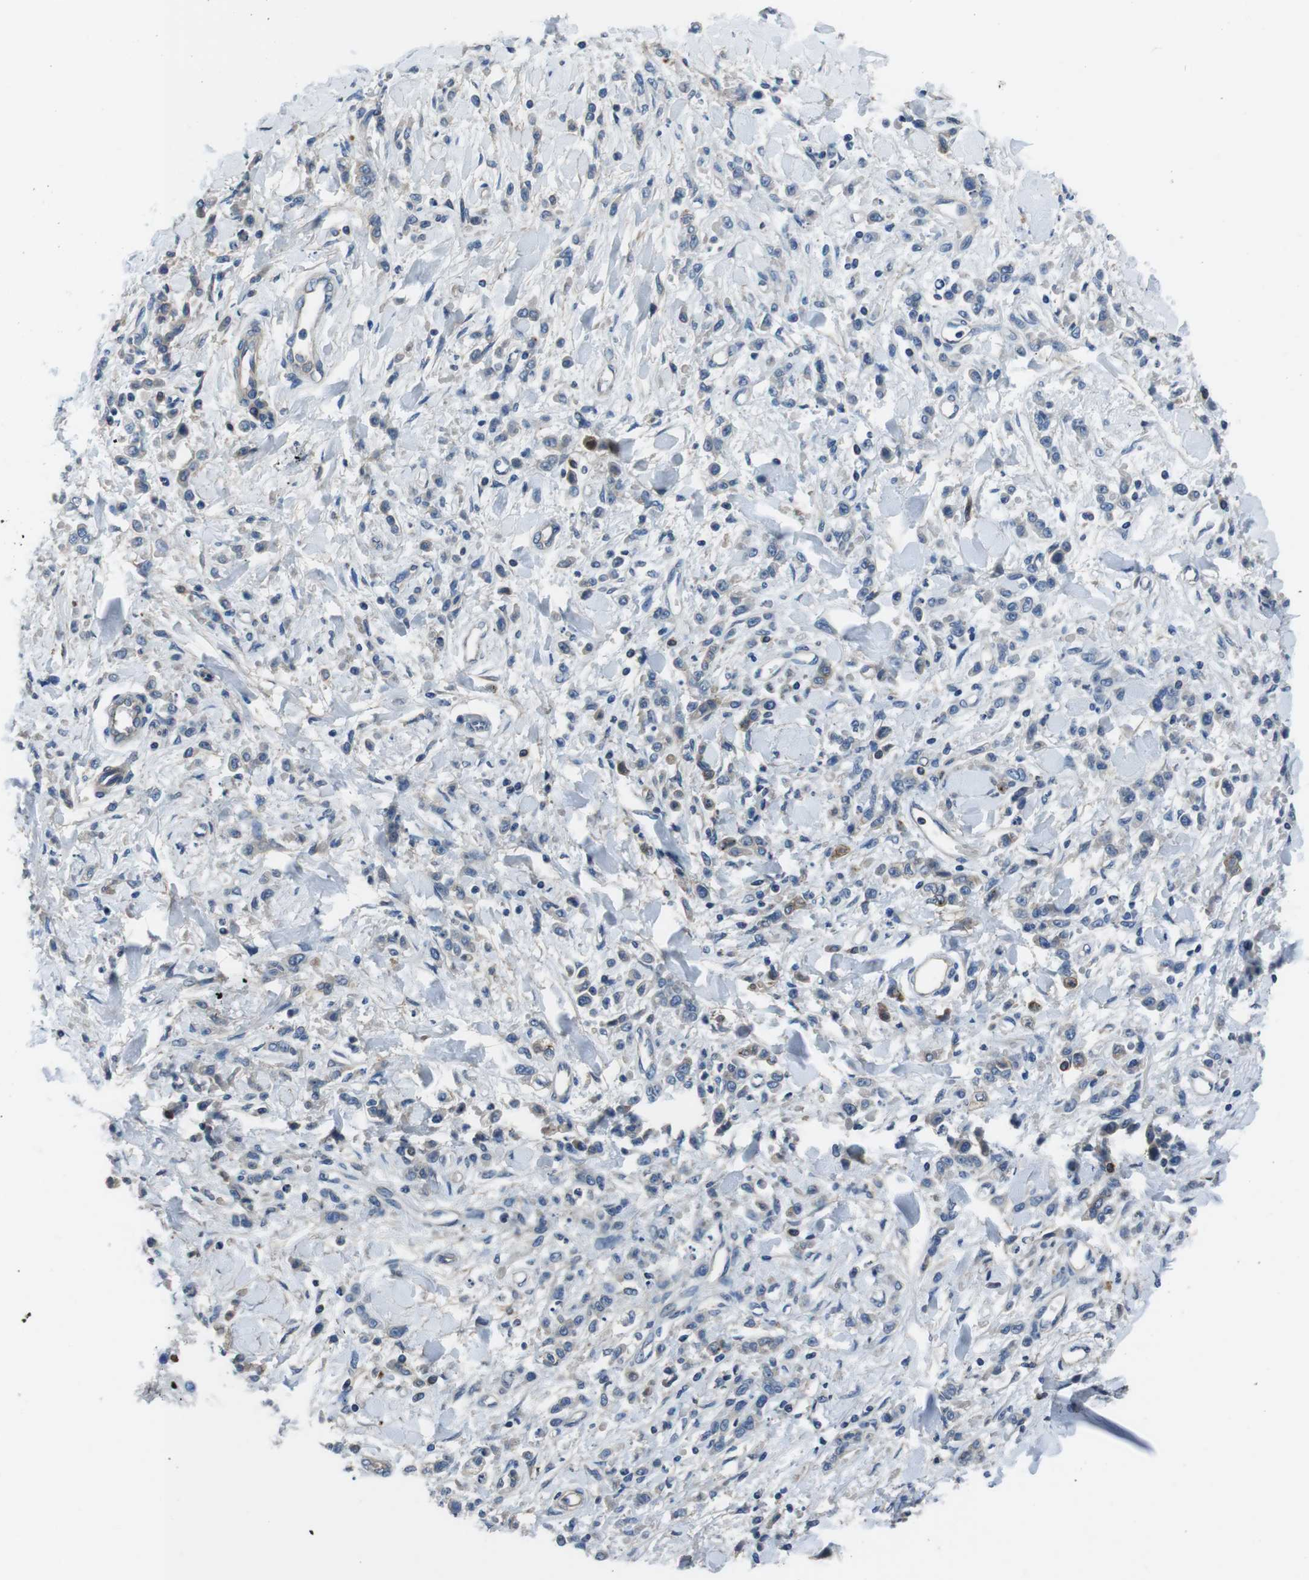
{"staining": {"intensity": "negative", "quantity": "none", "location": "none"}, "tissue": "stomach cancer", "cell_type": "Tumor cells", "image_type": "cancer", "snomed": [{"axis": "morphology", "description": "Normal tissue, NOS"}, {"axis": "morphology", "description": "Adenocarcinoma, NOS"}, {"axis": "topography", "description": "Stomach"}], "caption": "Immunohistochemistry (IHC) histopathology image of neoplastic tissue: human stomach adenocarcinoma stained with DAB shows no significant protein staining in tumor cells.", "gene": "TULP3", "patient": {"sex": "male", "age": 82}}